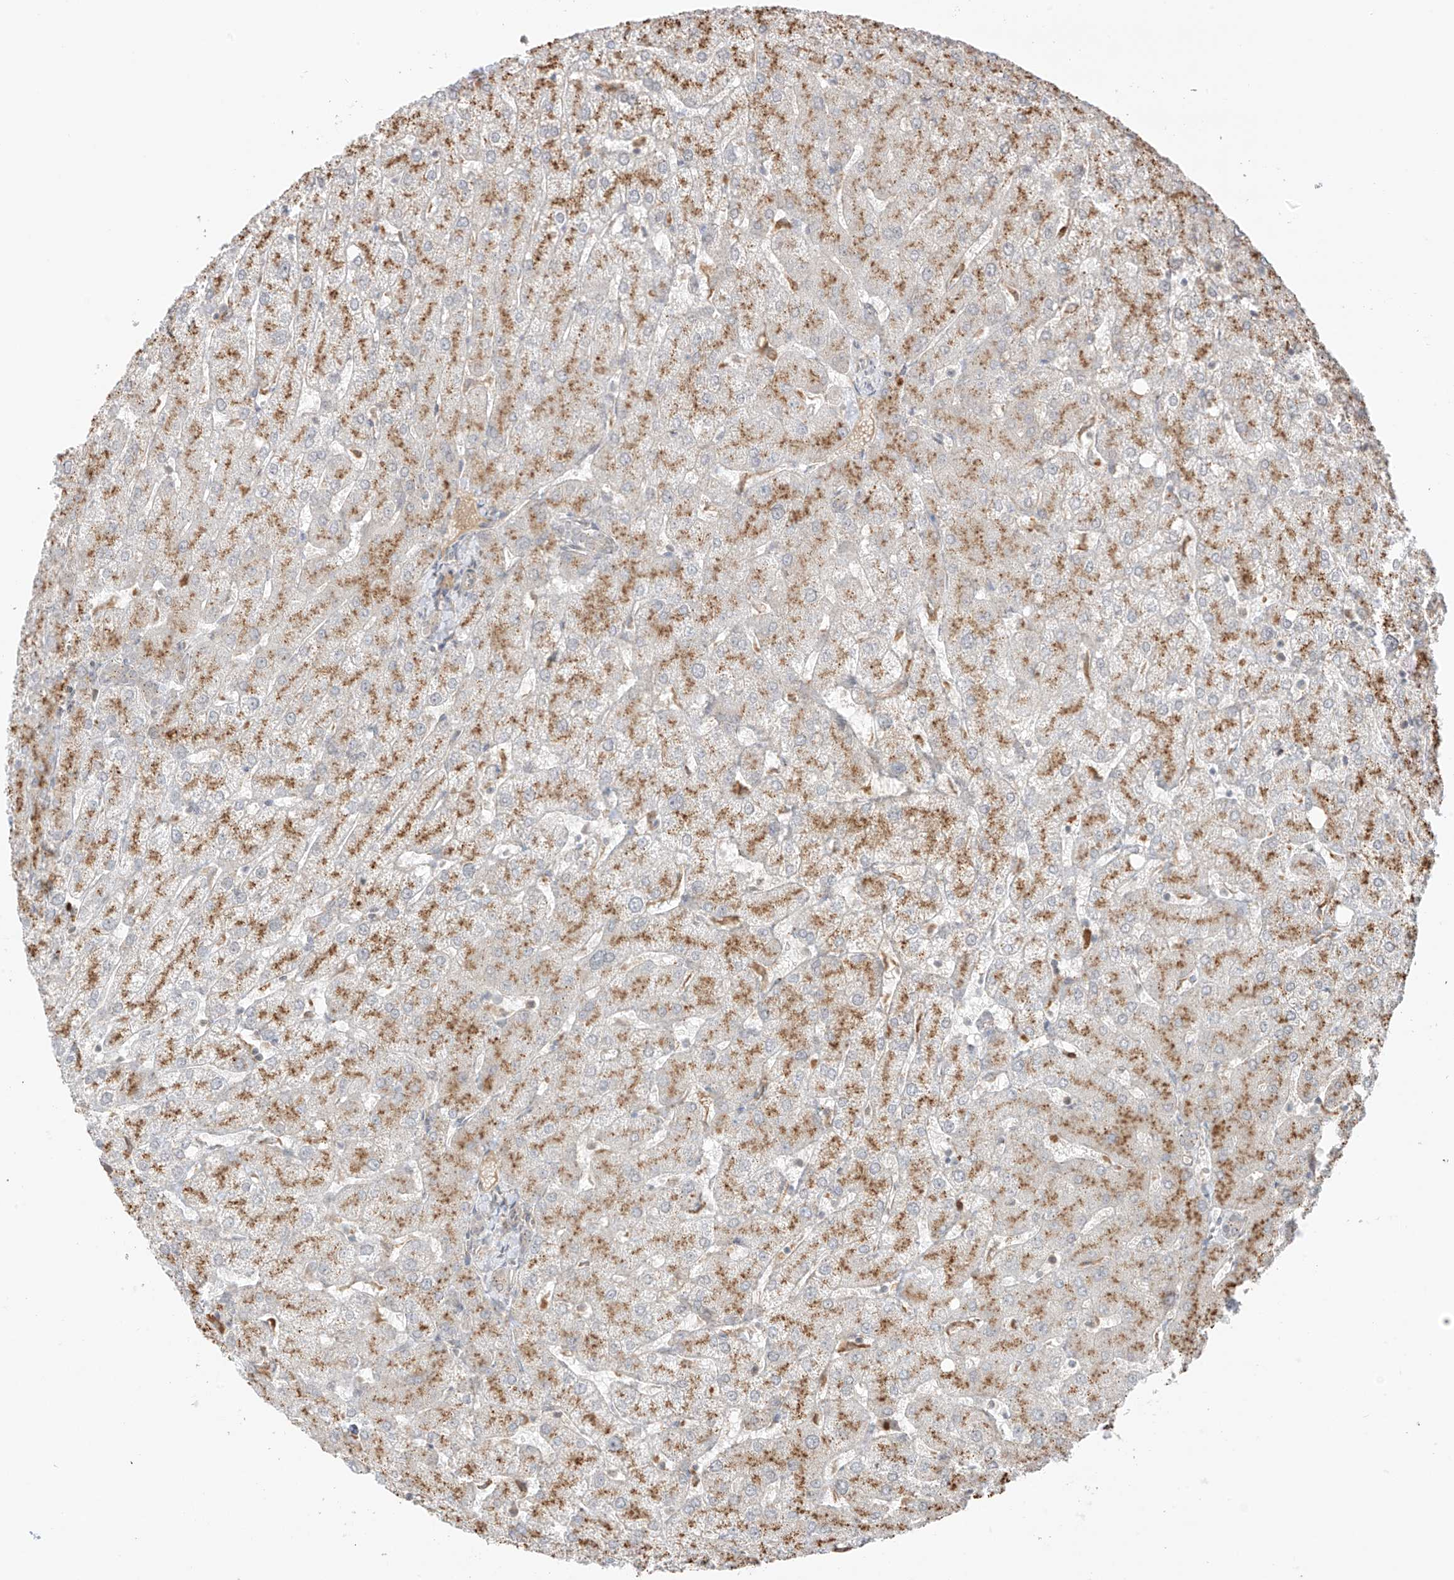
{"staining": {"intensity": "negative", "quantity": "none", "location": "none"}, "tissue": "liver", "cell_type": "Cholangiocytes", "image_type": "normal", "snomed": [{"axis": "morphology", "description": "Normal tissue, NOS"}, {"axis": "topography", "description": "Liver"}], "caption": "There is no significant staining in cholangiocytes of liver. The staining is performed using DAB brown chromogen with nuclei counter-stained in using hematoxylin.", "gene": "N4BP3", "patient": {"sex": "female", "age": 54}}